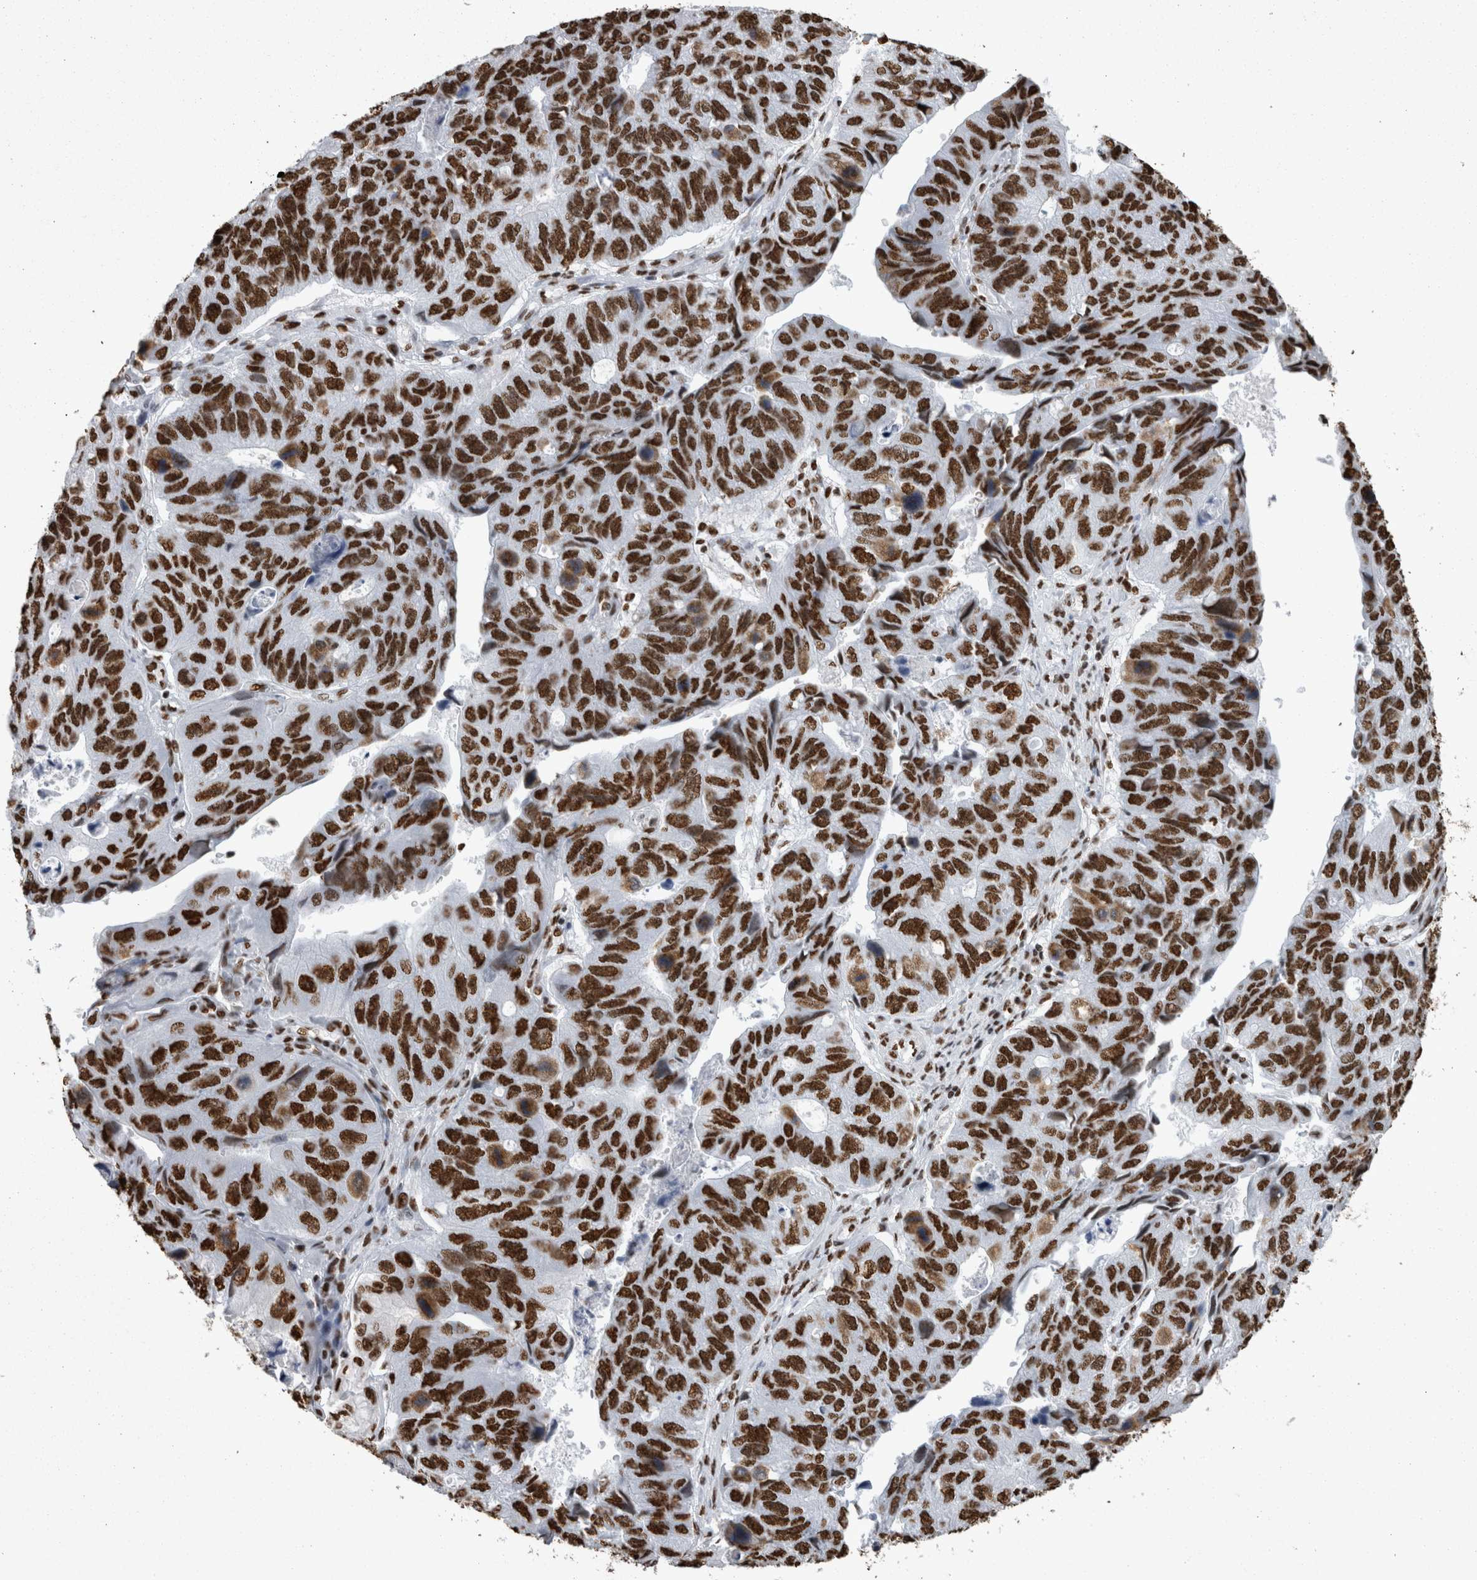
{"staining": {"intensity": "strong", "quantity": ">75%", "location": "nuclear"}, "tissue": "stomach cancer", "cell_type": "Tumor cells", "image_type": "cancer", "snomed": [{"axis": "morphology", "description": "Adenocarcinoma, NOS"}, {"axis": "topography", "description": "Stomach"}], "caption": "Human stomach adenocarcinoma stained with a protein marker shows strong staining in tumor cells.", "gene": "HNRNPM", "patient": {"sex": "male", "age": 59}}